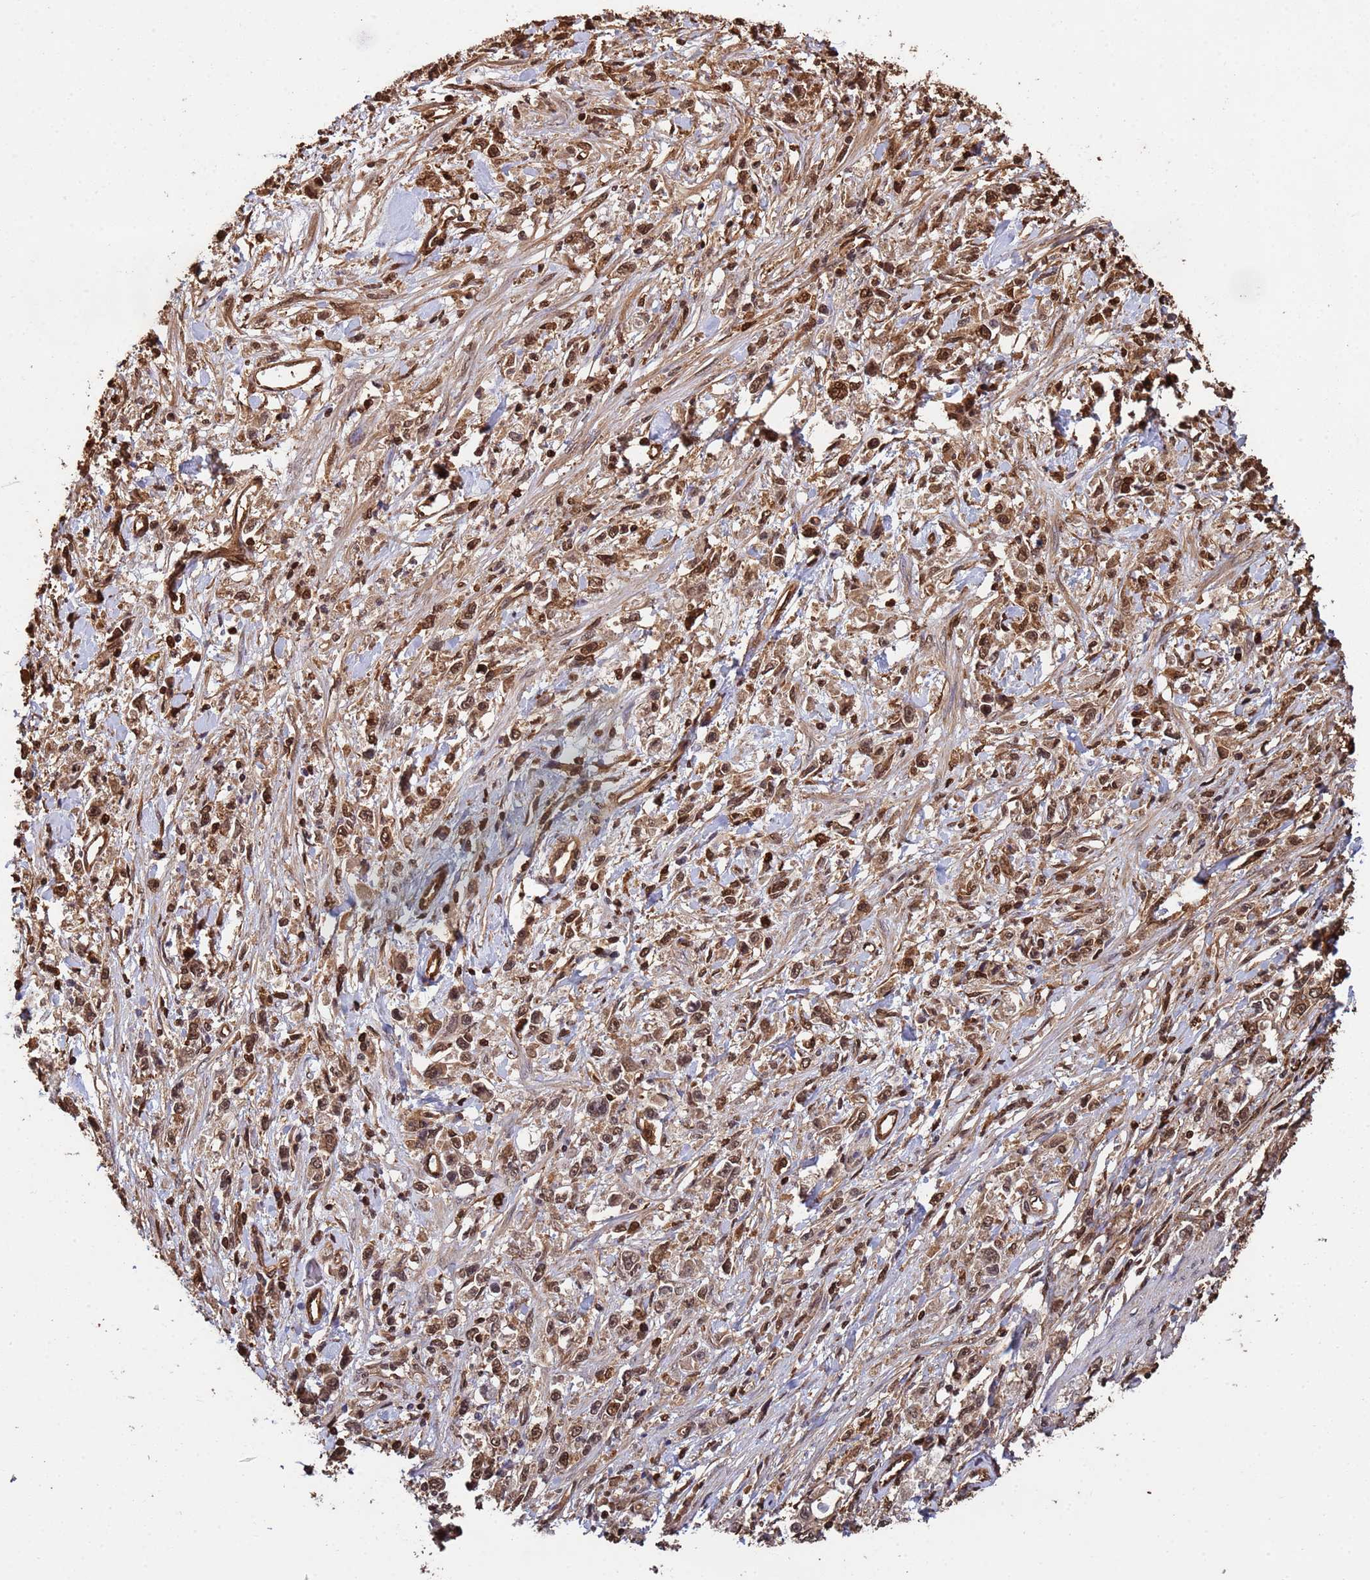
{"staining": {"intensity": "moderate", "quantity": ">75%", "location": "nuclear"}, "tissue": "stomach cancer", "cell_type": "Tumor cells", "image_type": "cancer", "snomed": [{"axis": "morphology", "description": "Adenocarcinoma, NOS"}, {"axis": "topography", "description": "Stomach"}], "caption": "Stomach cancer (adenocarcinoma) stained with a protein marker displays moderate staining in tumor cells.", "gene": "SUMO4", "patient": {"sex": "female", "age": 59}}